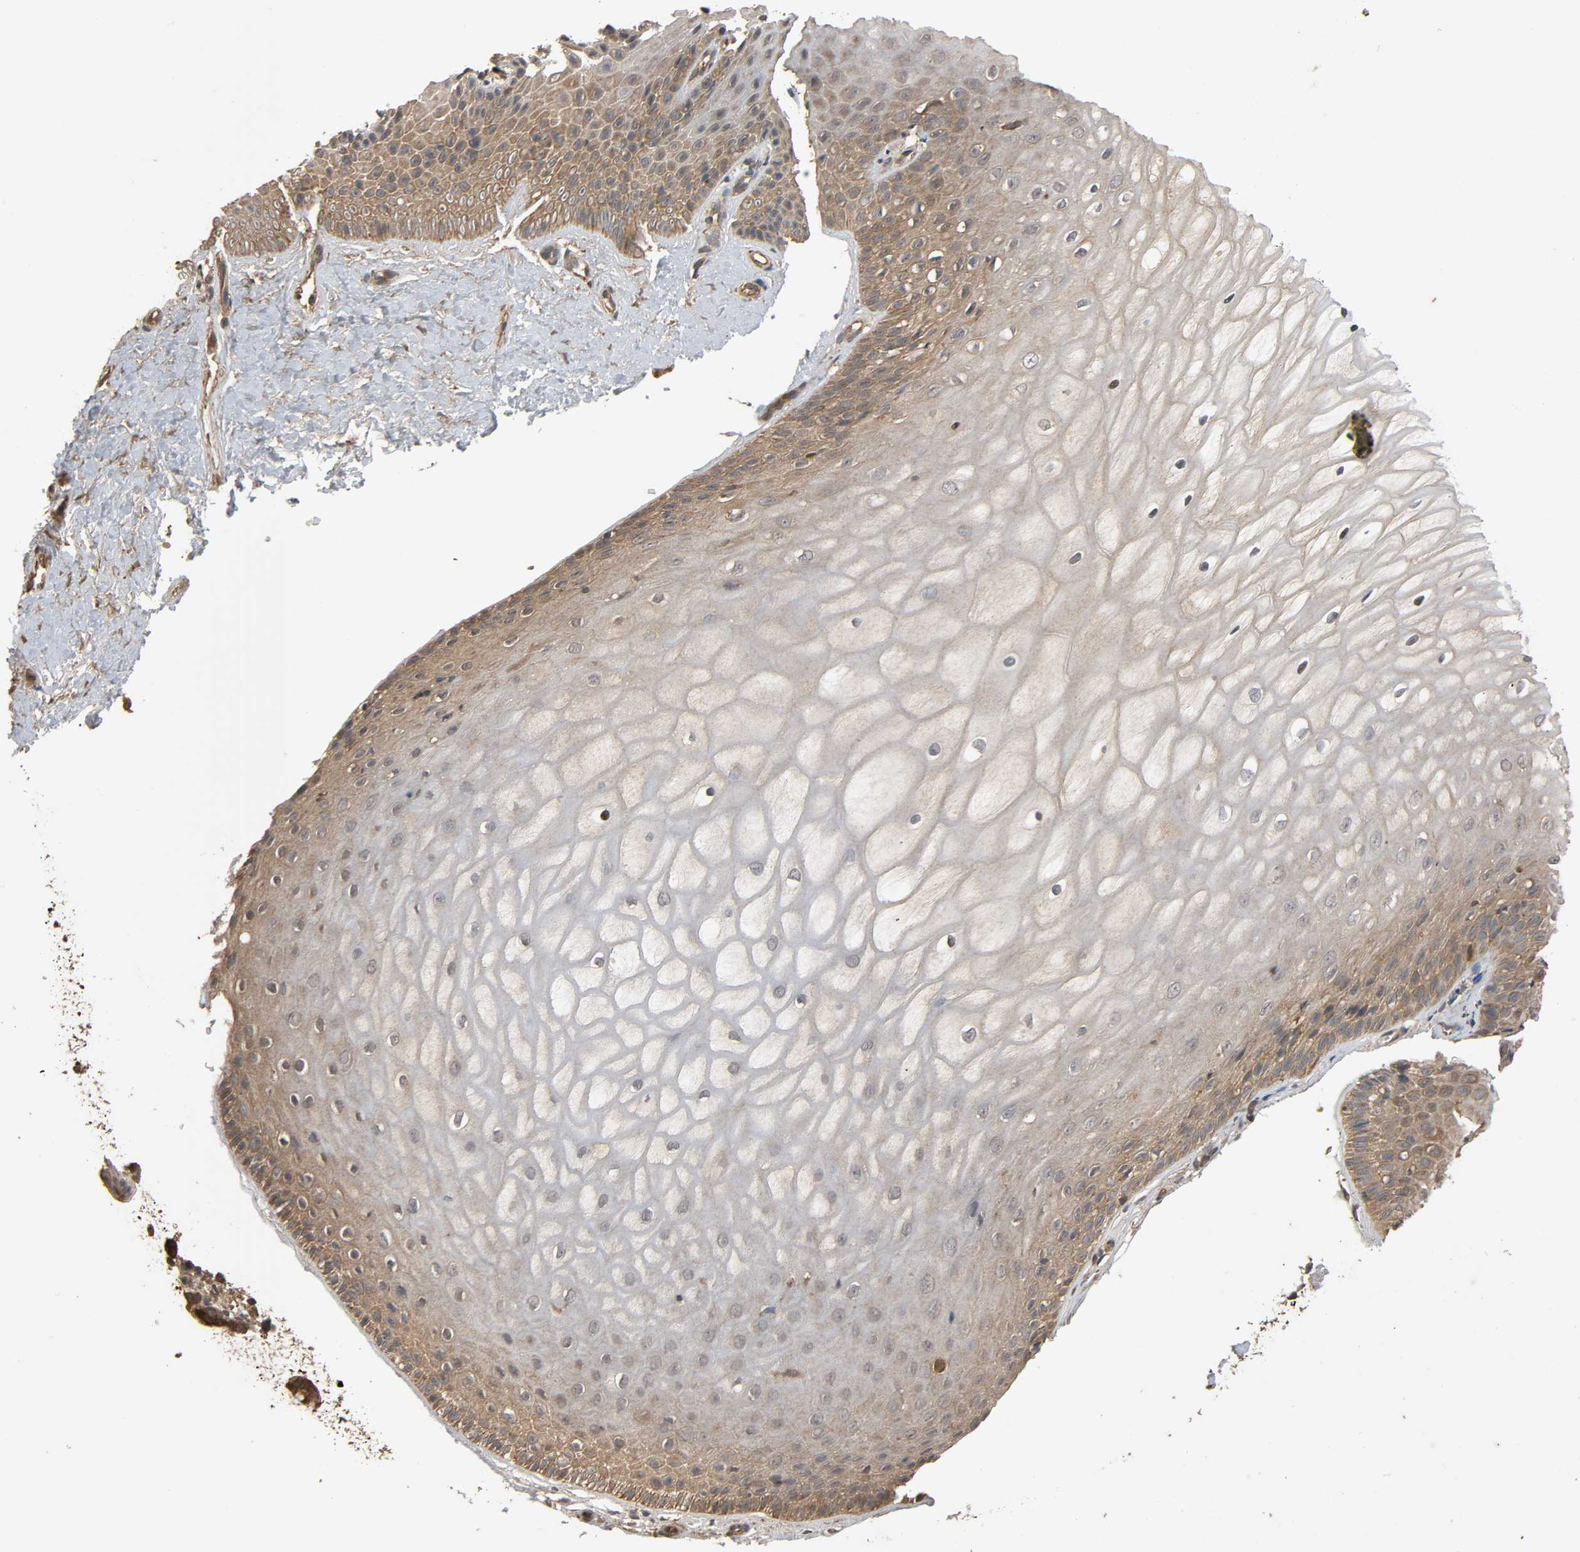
{"staining": {"intensity": "strong", "quantity": ">75%", "location": "cytoplasmic/membranous"}, "tissue": "cervix", "cell_type": "Glandular cells", "image_type": "normal", "snomed": [{"axis": "morphology", "description": "Normal tissue, NOS"}, {"axis": "topography", "description": "Cervix"}], "caption": "A micrograph of human cervix stained for a protein exhibits strong cytoplasmic/membranous brown staining in glandular cells.", "gene": "MAP3K8", "patient": {"sex": "female", "age": 55}}